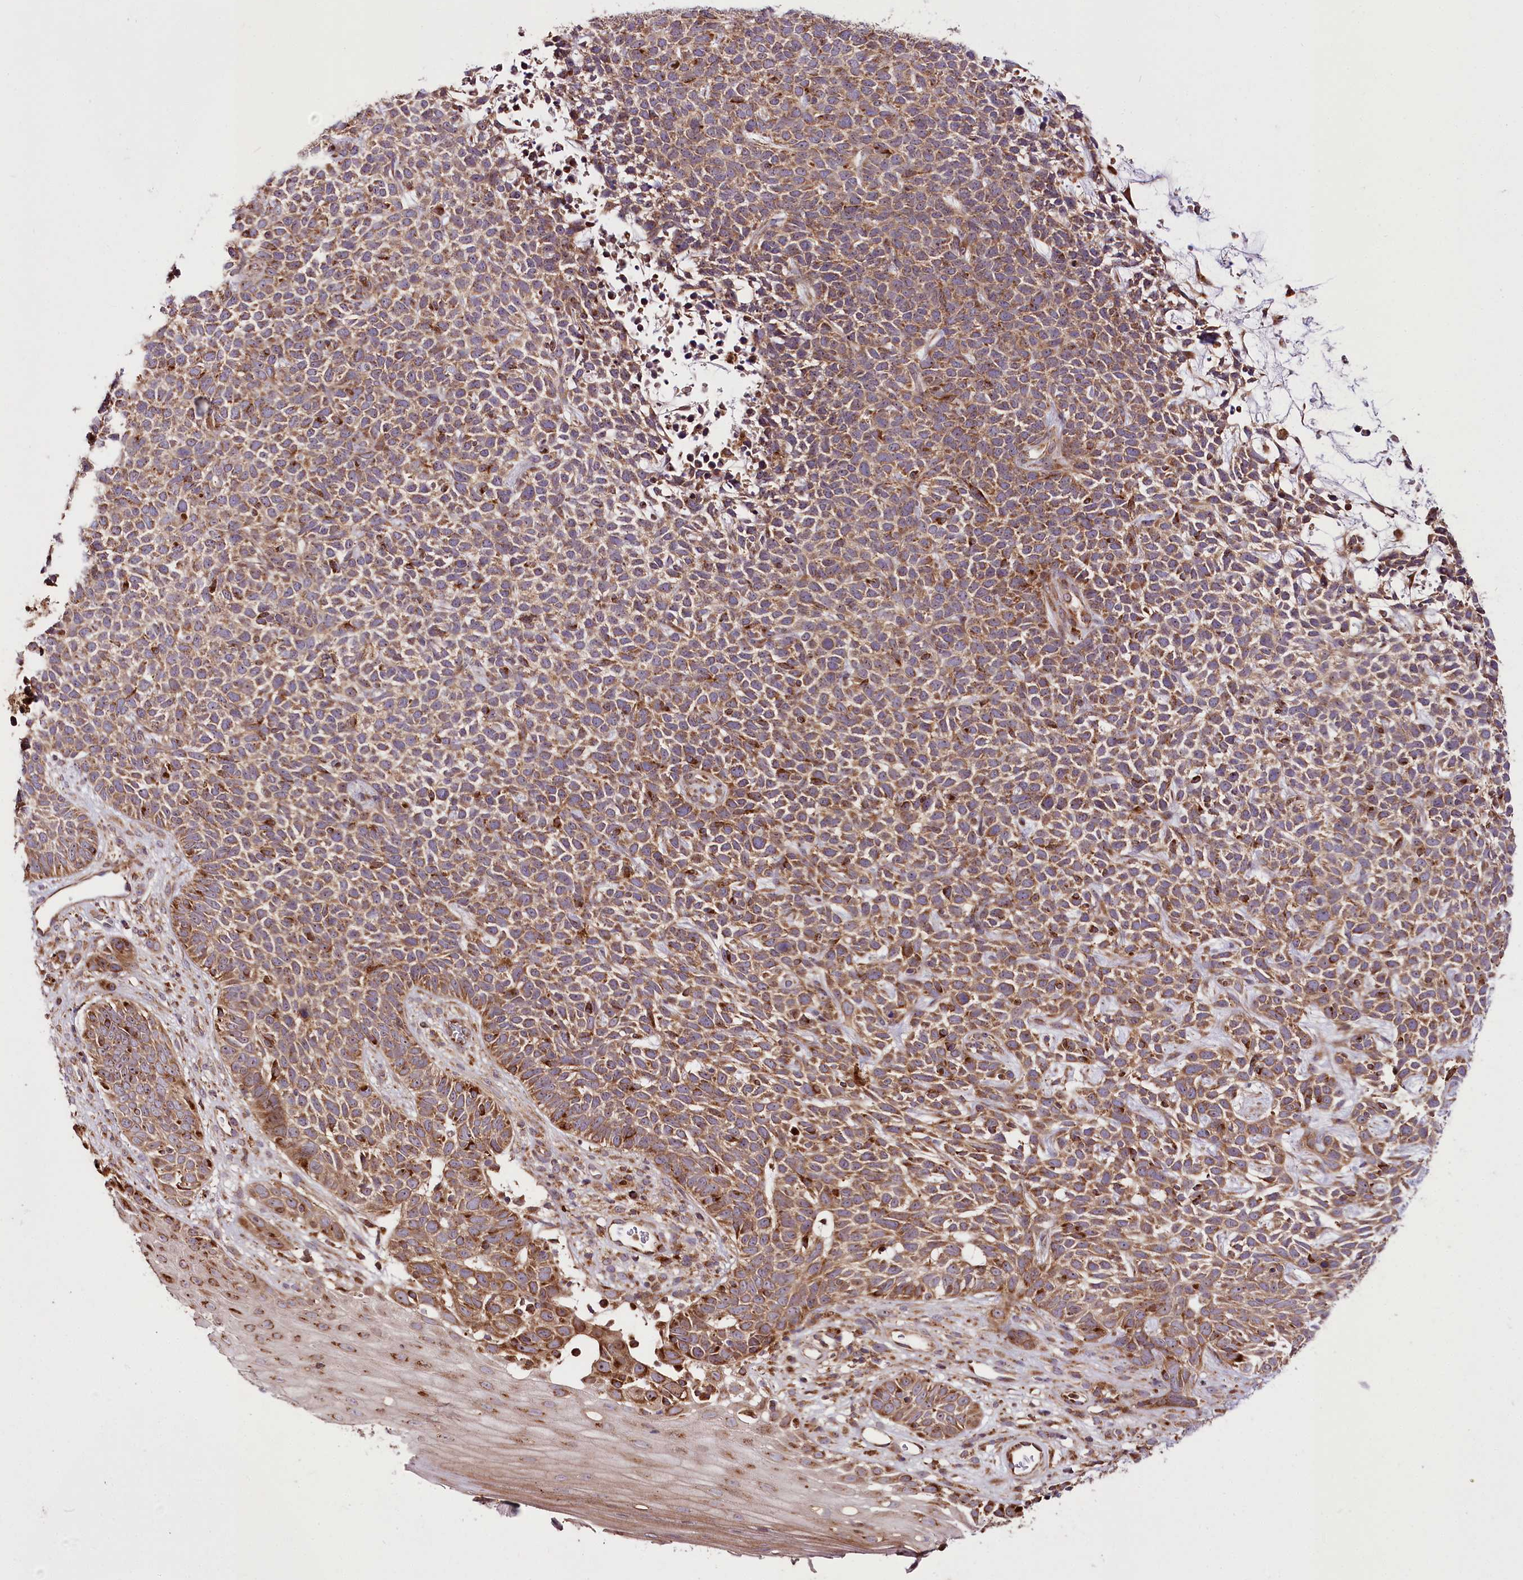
{"staining": {"intensity": "moderate", "quantity": ">75%", "location": "cytoplasmic/membranous"}, "tissue": "skin cancer", "cell_type": "Tumor cells", "image_type": "cancer", "snomed": [{"axis": "morphology", "description": "Basal cell carcinoma"}, {"axis": "topography", "description": "Skin"}], "caption": "IHC (DAB) staining of human skin cancer (basal cell carcinoma) exhibits moderate cytoplasmic/membranous protein staining in approximately >75% of tumor cells. (Brightfield microscopy of DAB IHC at high magnification).", "gene": "RAB7A", "patient": {"sex": "female", "age": 84}}